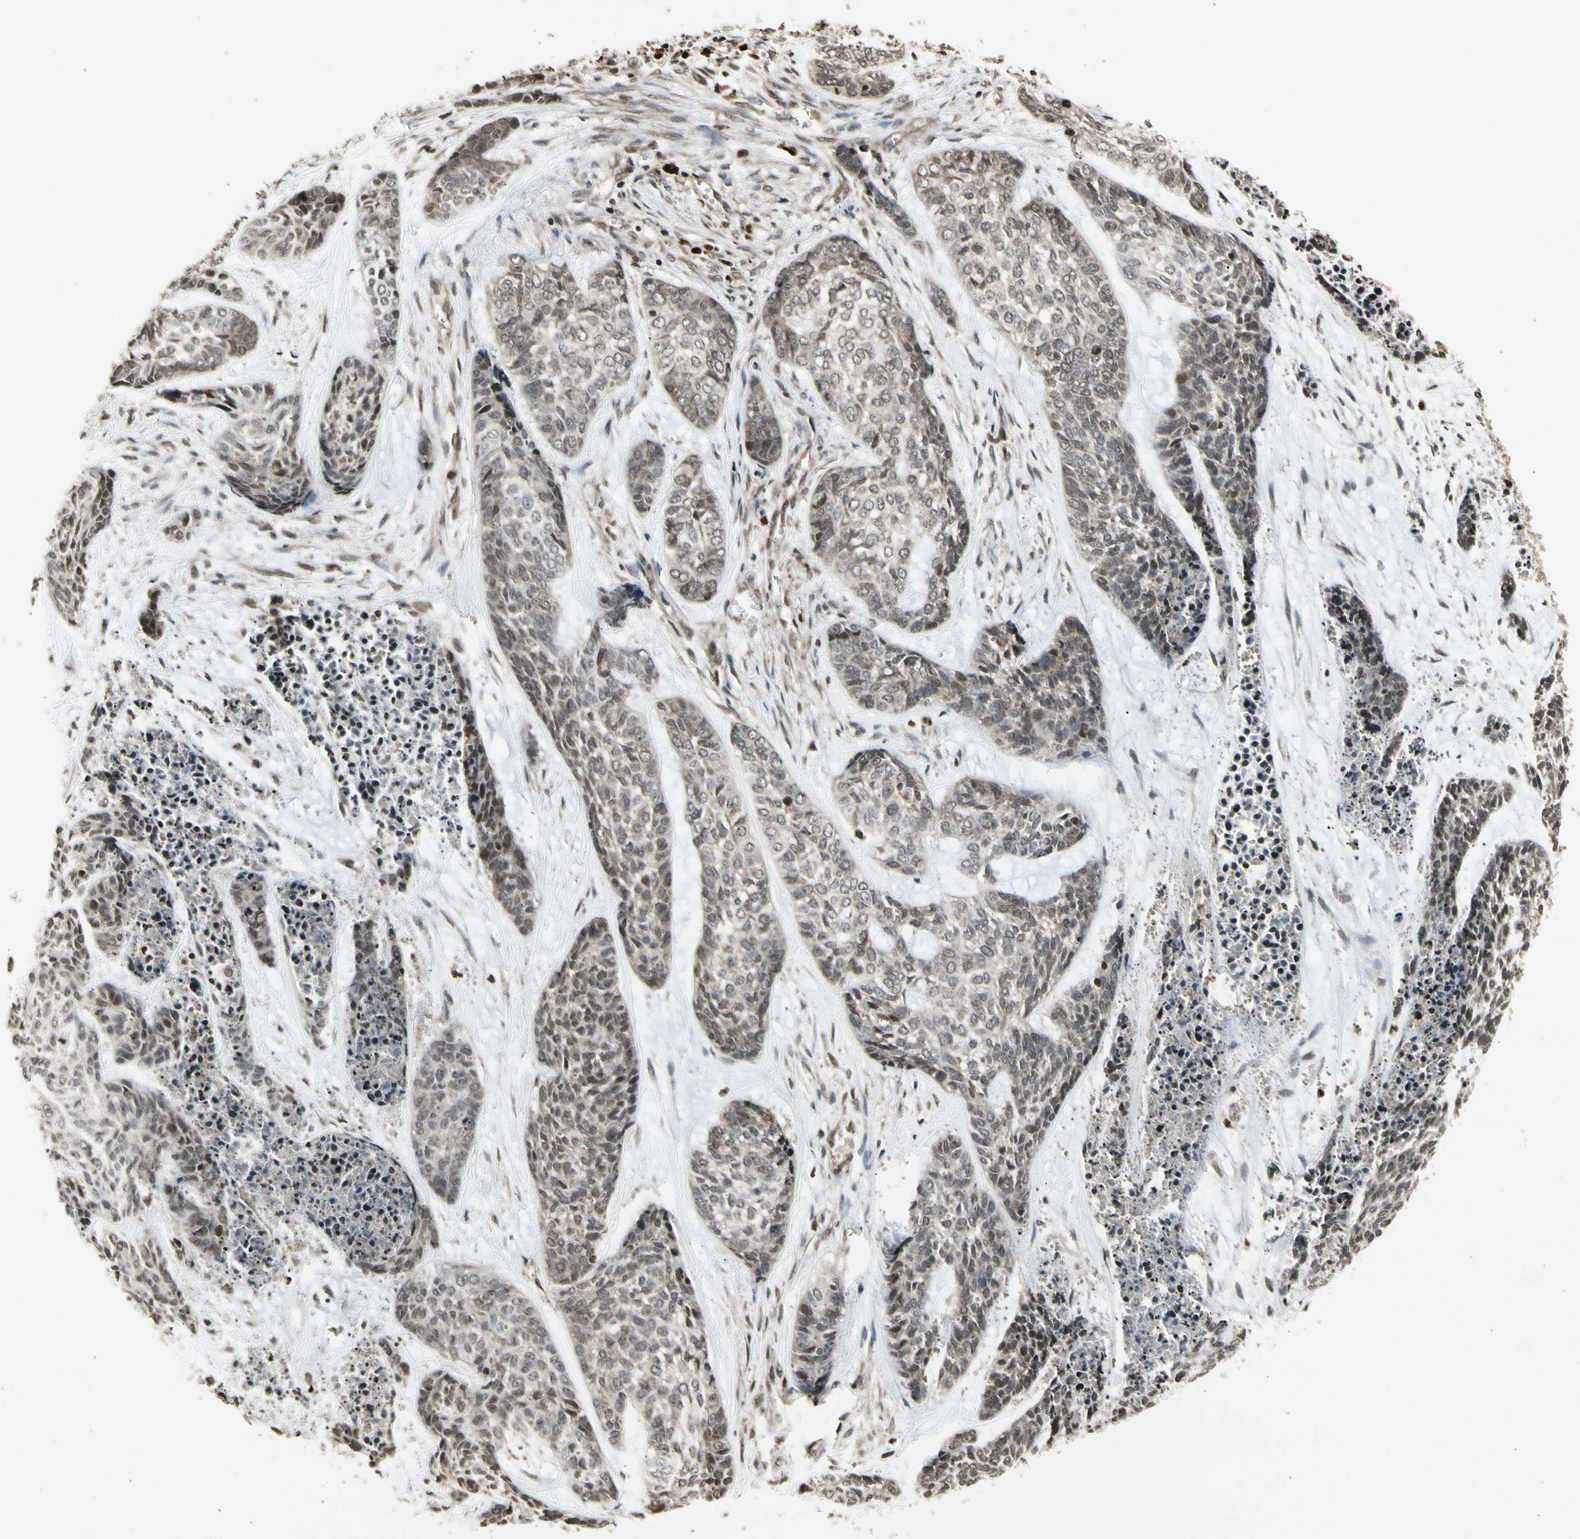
{"staining": {"intensity": "weak", "quantity": ">75%", "location": "cytoplasmic/membranous"}, "tissue": "skin cancer", "cell_type": "Tumor cells", "image_type": "cancer", "snomed": [{"axis": "morphology", "description": "Basal cell carcinoma"}, {"axis": "topography", "description": "Skin"}], "caption": "Immunohistochemistry (IHC) staining of basal cell carcinoma (skin), which displays low levels of weak cytoplasmic/membranous expression in approximately >75% of tumor cells indicating weak cytoplasmic/membranous protein expression. The staining was performed using DAB (brown) for protein detection and nuclei were counterstained in hematoxylin (blue).", "gene": "GLRX", "patient": {"sex": "female", "age": 64}}